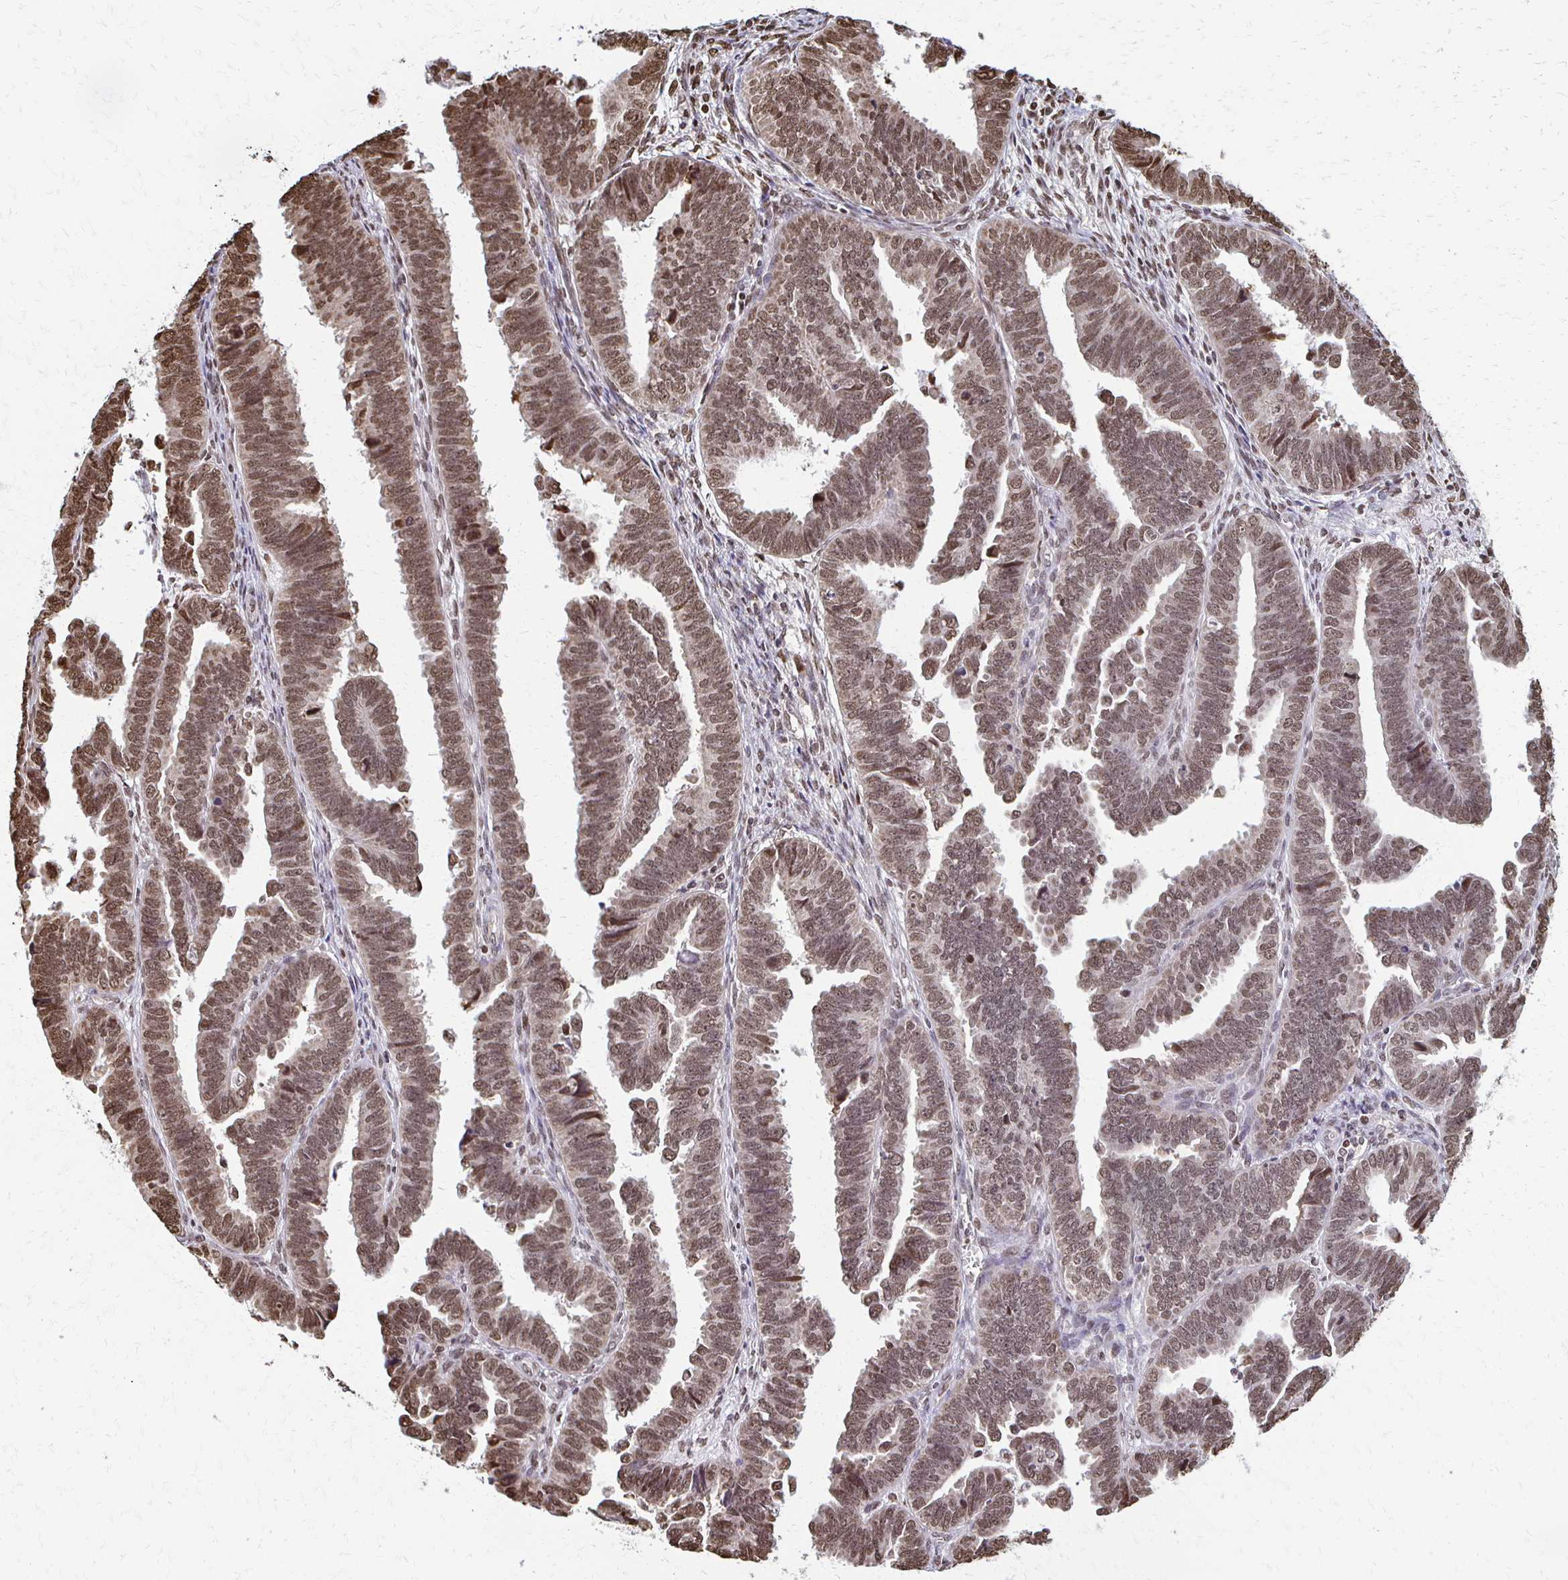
{"staining": {"intensity": "moderate", "quantity": ">75%", "location": "nuclear"}, "tissue": "endometrial cancer", "cell_type": "Tumor cells", "image_type": "cancer", "snomed": [{"axis": "morphology", "description": "Adenocarcinoma, NOS"}, {"axis": "topography", "description": "Endometrium"}], "caption": "This histopathology image displays immunohistochemistry staining of human endometrial adenocarcinoma, with medium moderate nuclear staining in approximately >75% of tumor cells.", "gene": "HOXA9", "patient": {"sex": "female", "age": 75}}